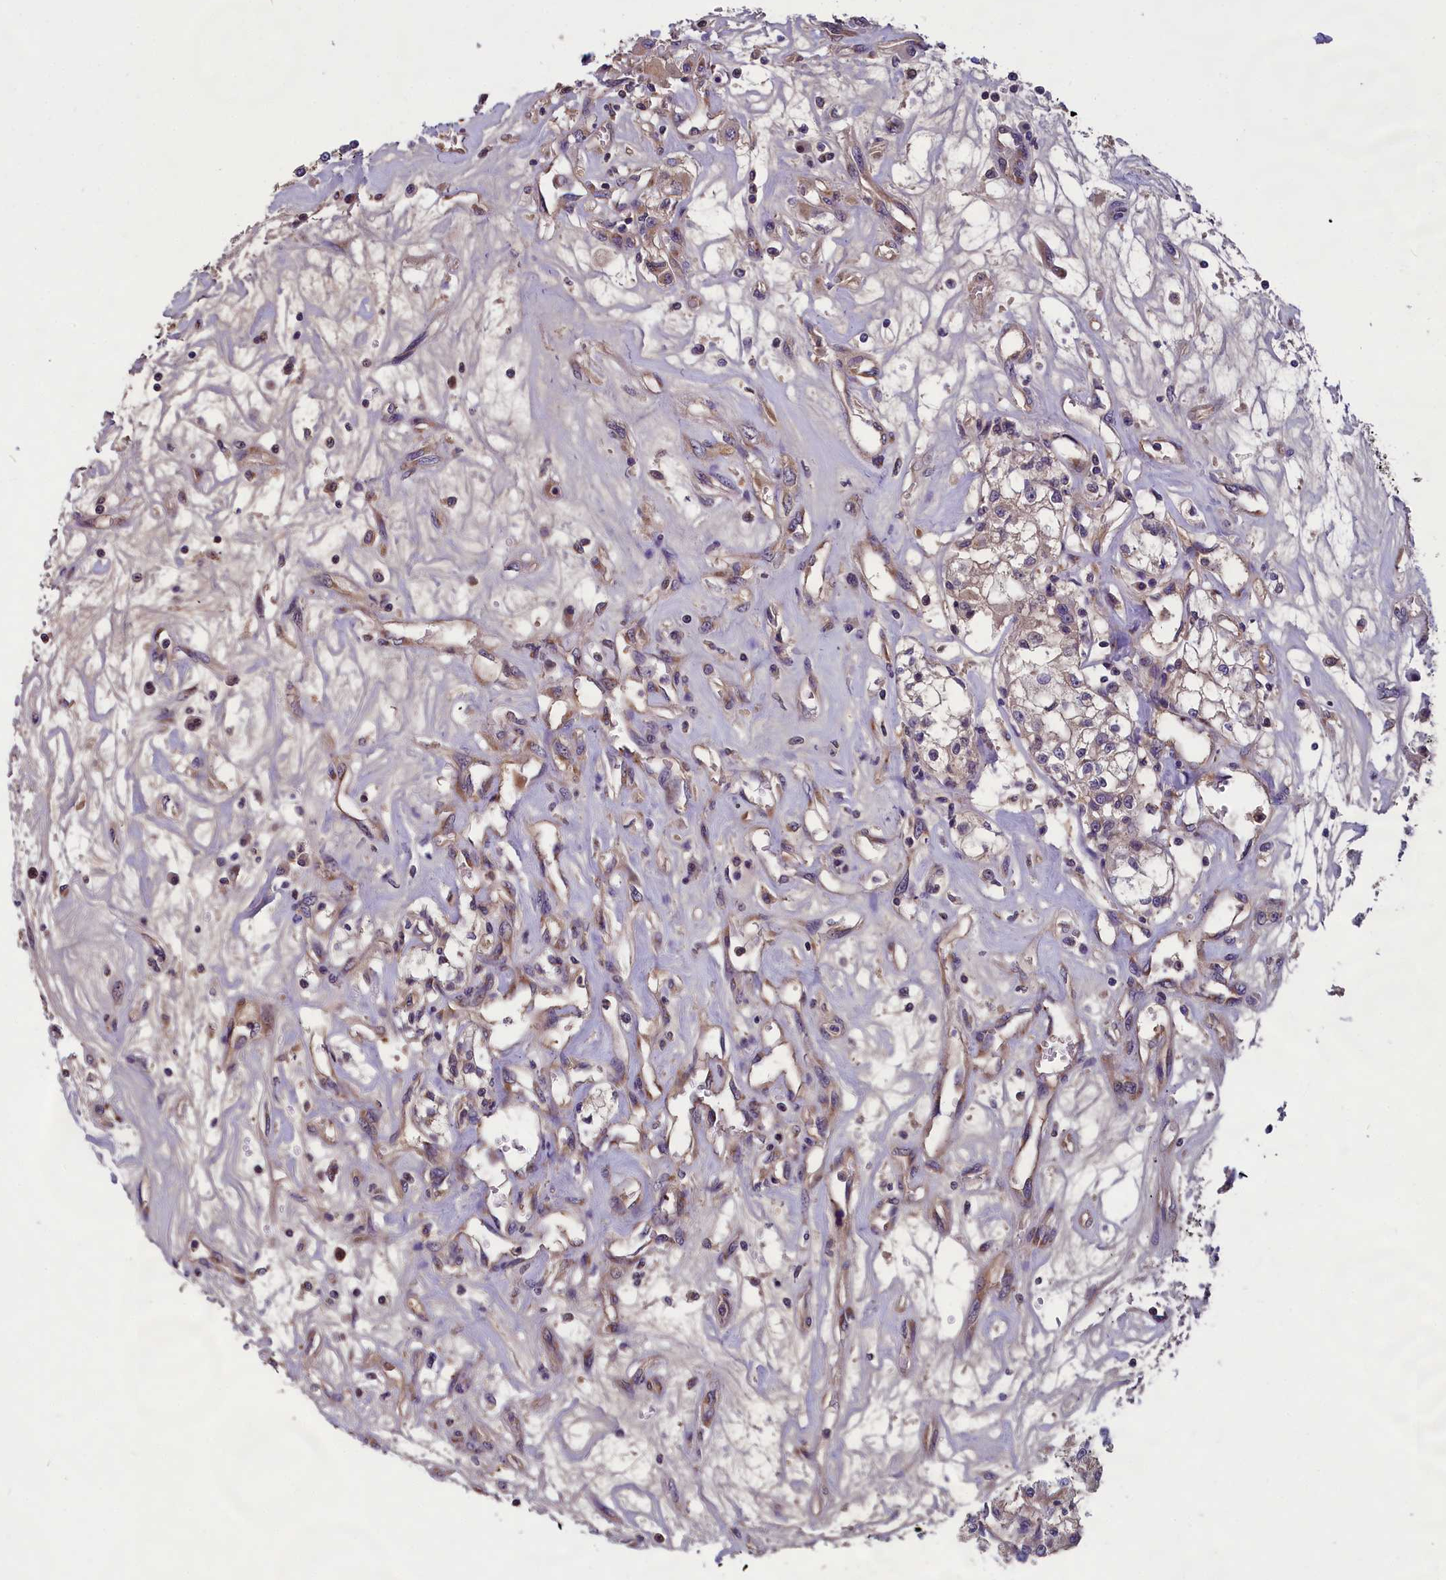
{"staining": {"intensity": "negative", "quantity": "none", "location": "none"}, "tissue": "renal cancer", "cell_type": "Tumor cells", "image_type": "cancer", "snomed": [{"axis": "morphology", "description": "Adenocarcinoma, NOS"}, {"axis": "topography", "description": "Kidney"}], "caption": "The micrograph demonstrates no staining of tumor cells in renal cancer (adenocarcinoma).", "gene": "ABCC8", "patient": {"sex": "female", "age": 59}}